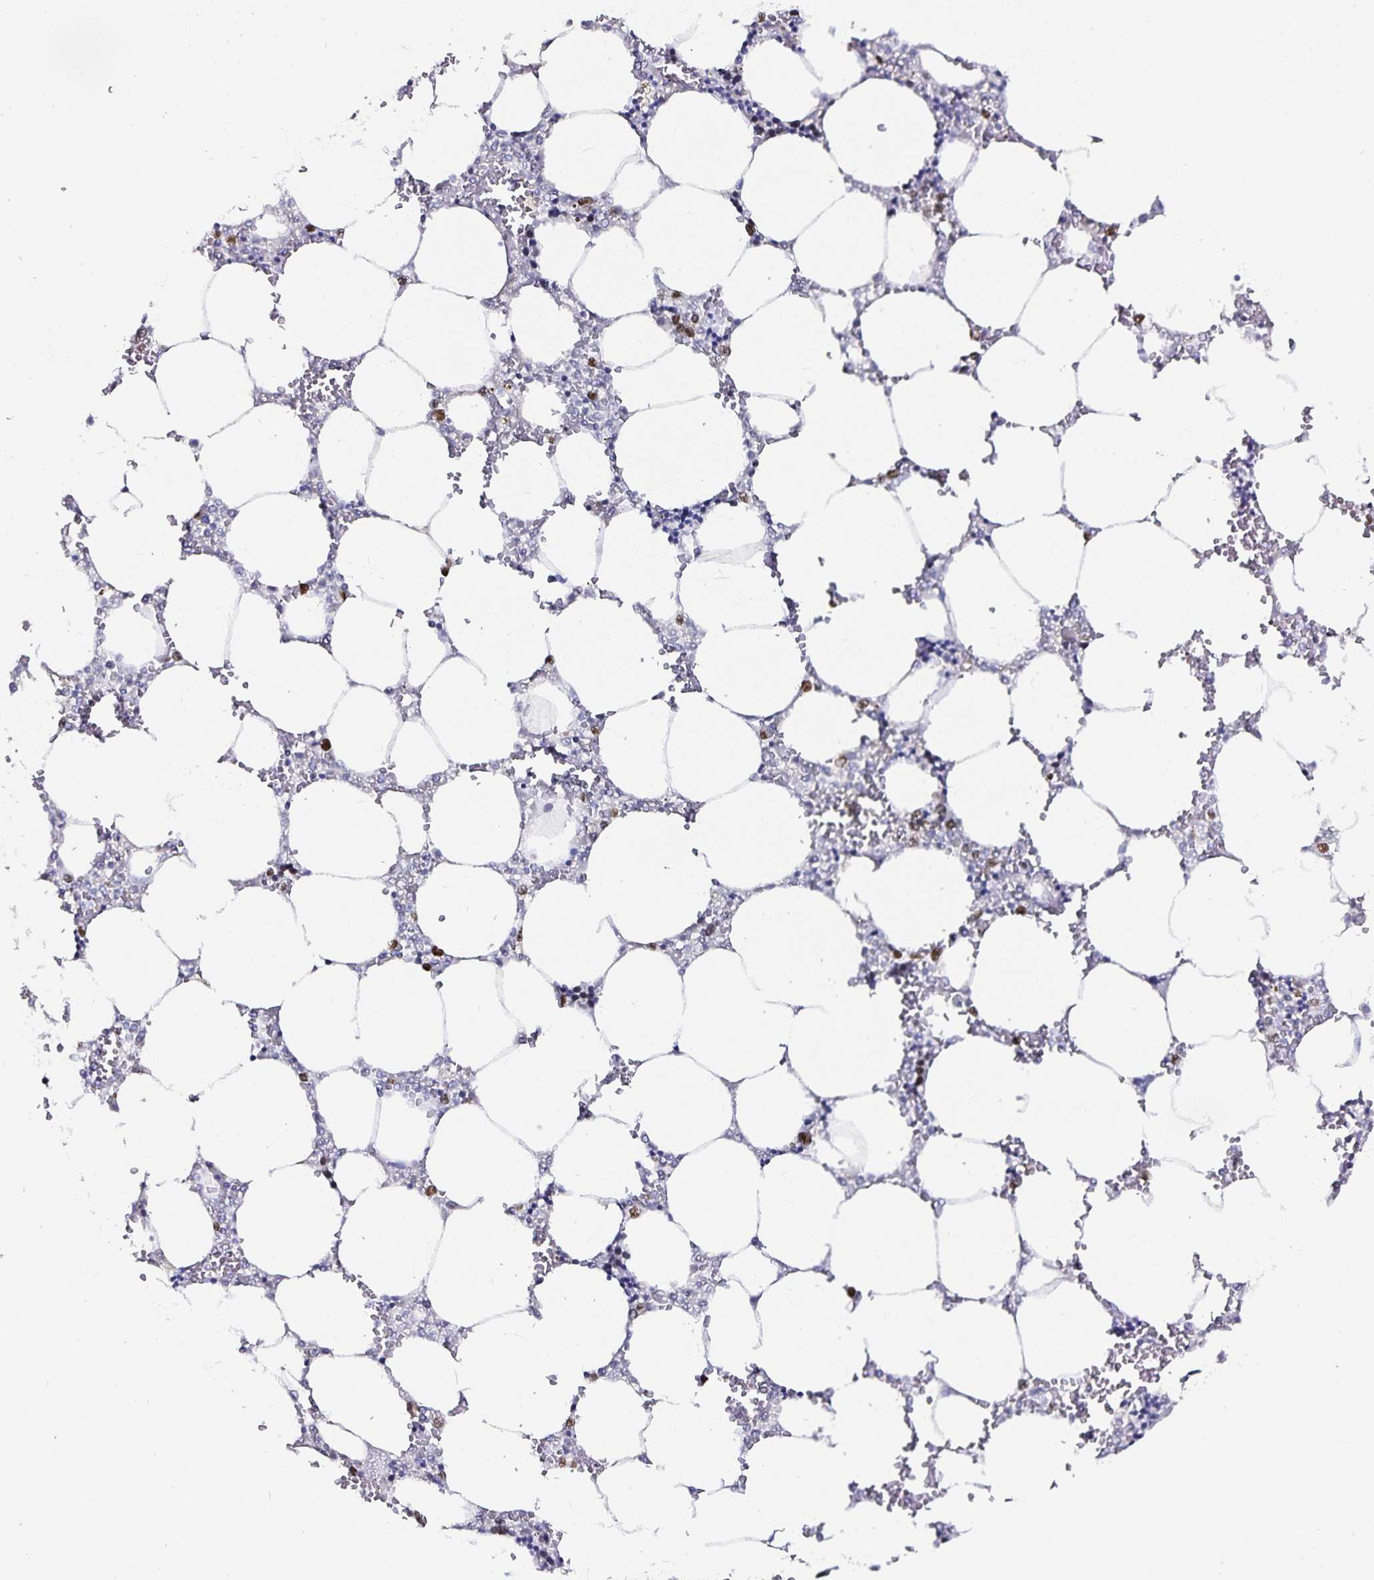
{"staining": {"intensity": "moderate", "quantity": "<25%", "location": "nuclear"}, "tissue": "bone marrow", "cell_type": "Hematopoietic cells", "image_type": "normal", "snomed": [{"axis": "morphology", "description": "Normal tissue, NOS"}, {"axis": "topography", "description": "Bone marrow"}], "caption": "This histopathology image shows immunohistochemistry (IHC) staining of unremarkable bone marrow, with low moderate nuclear positivity in about <25% of hematopoietic cells.", "gene": "ANLN", "patient": {"sex": "male", "age": 64}}